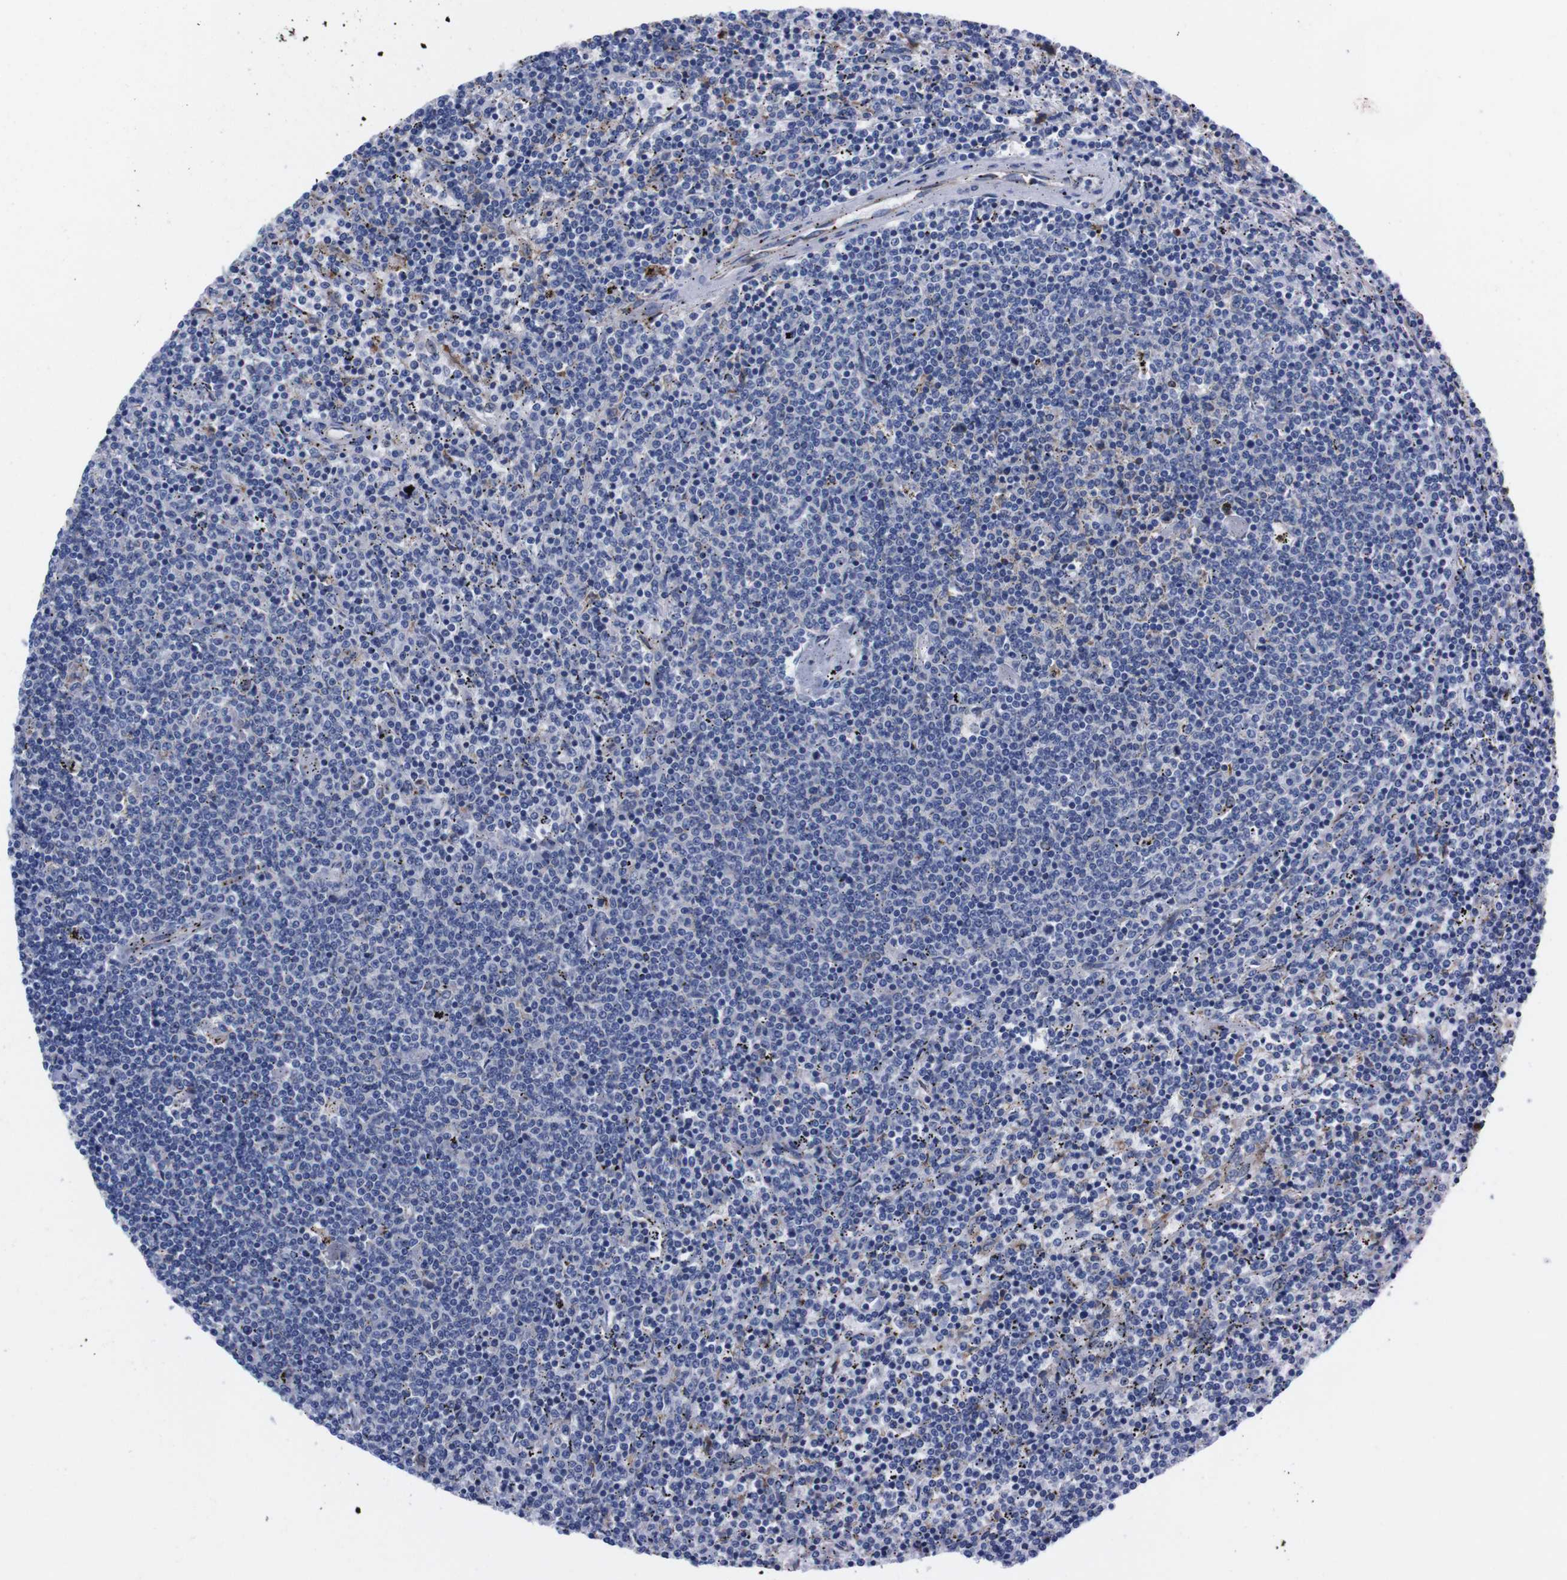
{"staining": {"intensity": "negative", "quantity": "none", "location": "none"}, "tissue": "lymphoma", "cell_type": "Tumor cells", "image_type": "cancer", "snomed": [{"axis": "morphology", "description": "Malignant lymphoma, non-Hodgkin's type, Low grade"}, {"axis": "topography", "description": "Spleen"}], "caption": "Human low-grade malignant lymphoma, non-Hodgkin's type stained for a protein using immunohistochemistry (IHC) shows no positivity in tumor cells.", "gene": "NEBL", "patient": {"sex": "female", "age": 50}}